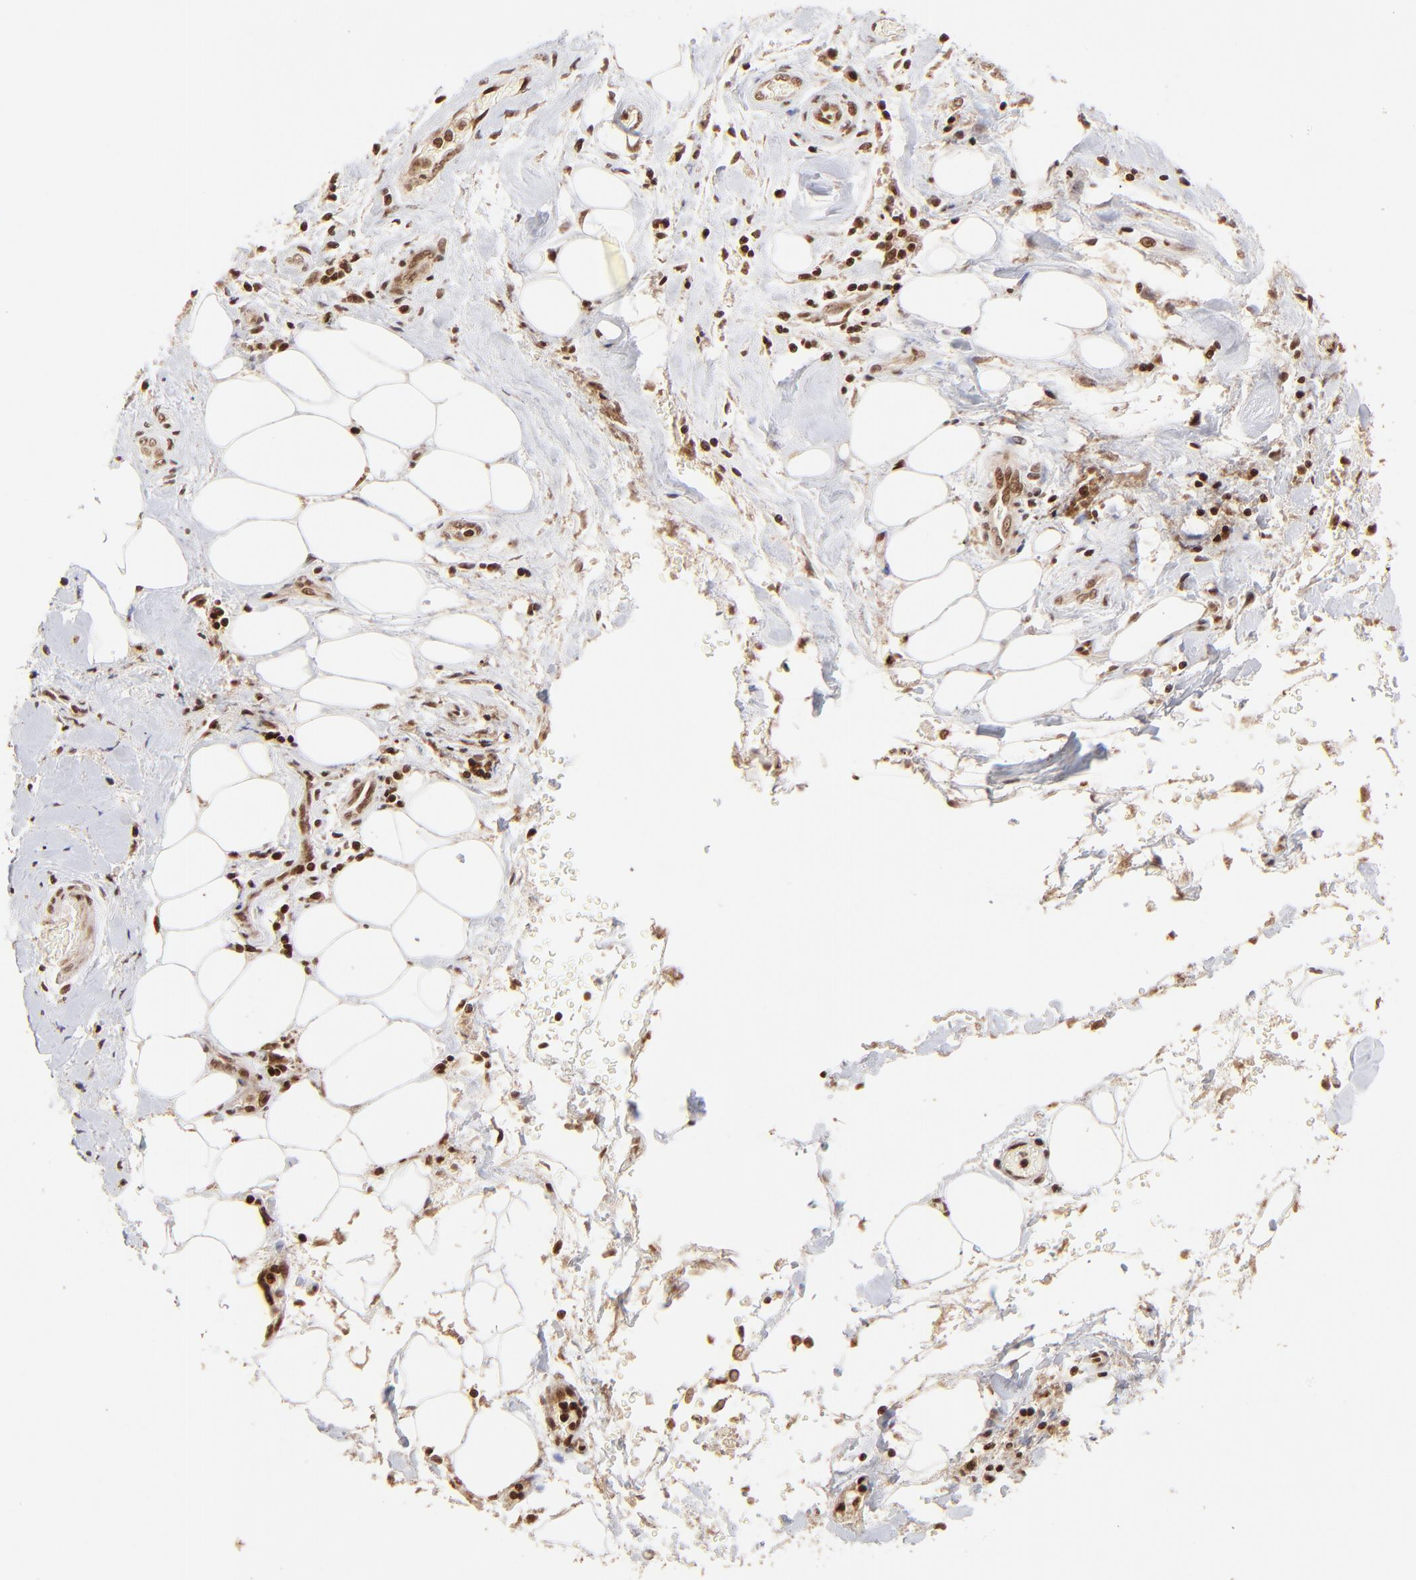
{"staining": {"intensity": "moderate", "quantity": ">75%", "location": "cytoplasmic/membranous,nuclear"}, "tissue": "liver cancer", "cell_type": "Tumor cells", "image_type": "cancer", "snomed": [{"axis": "morphology", "description": "Cholangiocarcinoma"}, {"axis": "topography", "description": "Liver"}], "caption": "DAB (3,3'-diaminobenzidine) immunohistochemical staining of human liver cholangiocarcinoma reveals moderate cytoplasmic/membranous and nuclear protein positivity in approximately >75% of tumor cells. The protein is stained brown, and the nuclei are stained in blue (DAB (3,3'-diaminobenzidine) IHC with brightfield microscopy, high magnification).", "gene": "MED15", "patient": {"sex": "male", "age": 58}}